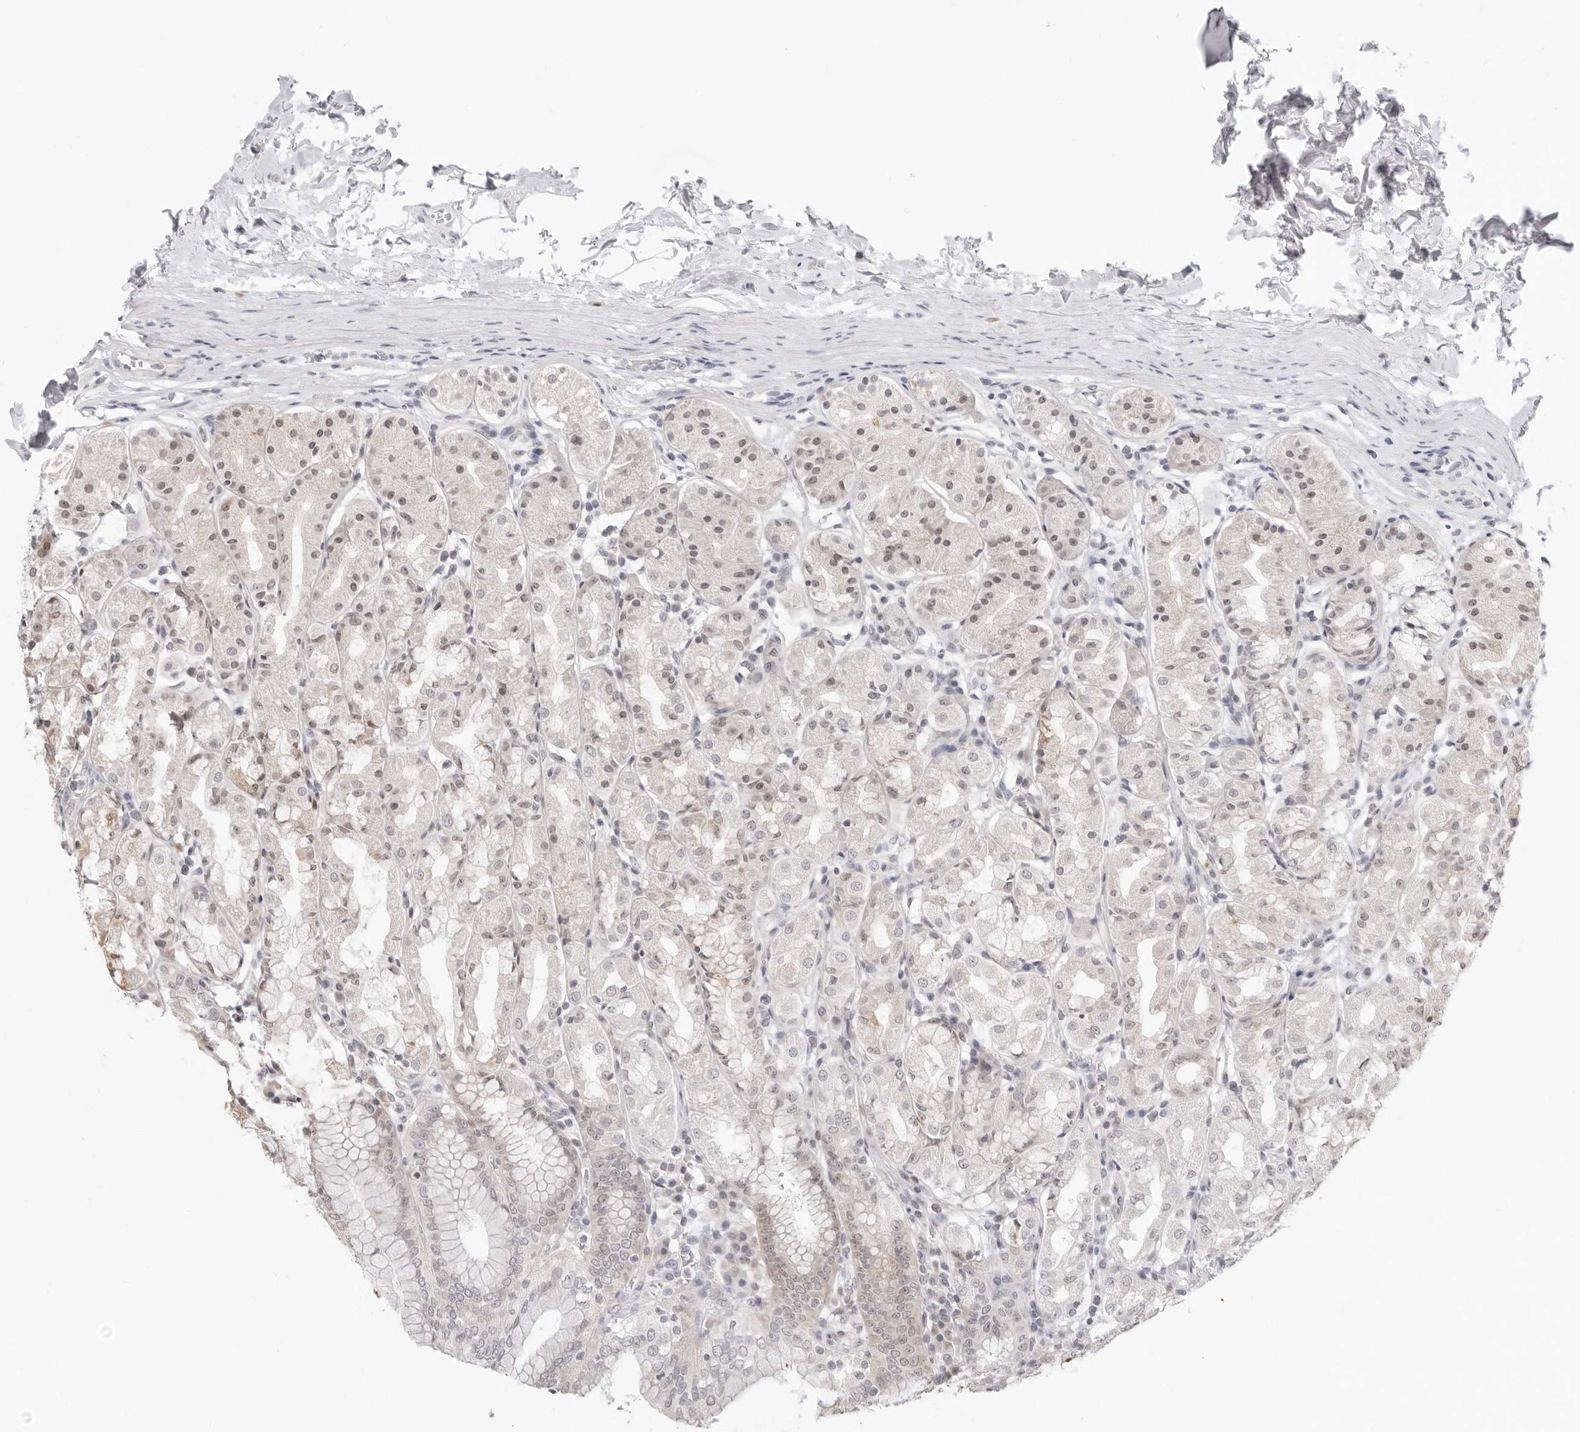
{"staining": {"intensity": "moderate", "quantity": "25%-75%", "location": "cytoplasmic/membranous,nuclear"}, "tissue": "stomach", "cell_type": "Glandular cells", "image_type": "normal", "snomed": [{"axis": "morphology", "description": "Normal tissue, NOS"}, {"axis": "topography", "description": "Stomach"}, {"axis": "topography", "description": "Stomach, lower"}], "caption": "Protein staining shows moderate cytoplasmic/membranous,nuclear staining in approximately 25%-75% of glandular cells in normal stomach. (DAB IHC with brightfield microscopy, high magnification).", "gene": "FDPS", "patient": {"sex": "female", "age": 56}}